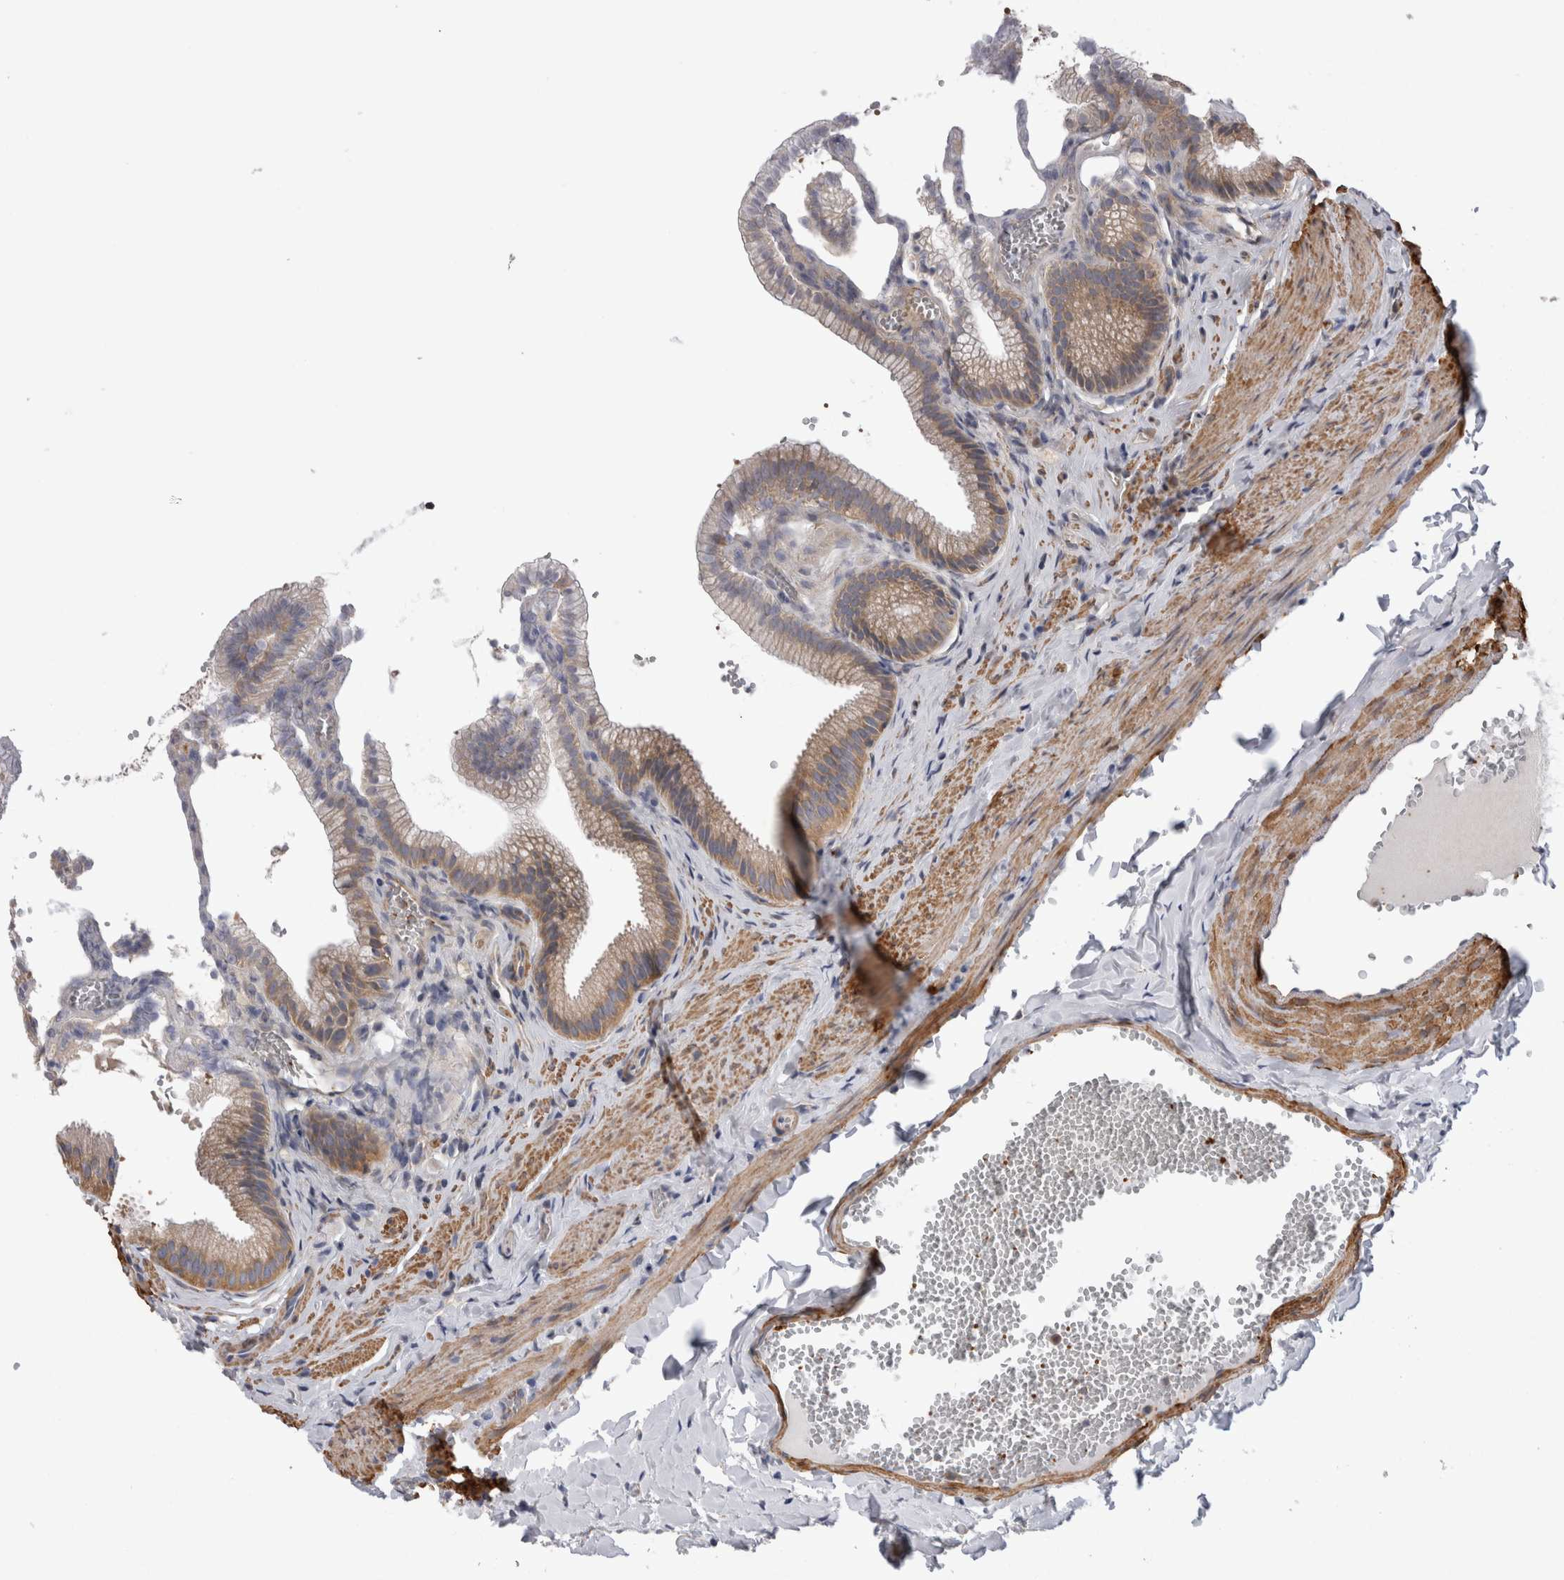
{"staining": {"intensity": "moderate", "quantity": ">75%", "location": "cytoplasmic/membranous"}, "tissue": "gallbladder", "cell_type": "Glandular cells", "image_type": "normal", "snomed": [{"axis": "morphology", "description": "Normal tissue, NOS"}, {"axis": "topography", "description": "Gallbladder"}], "caption": "Immunohistochemical staining of normal gallbladder displays medium levels of moderate cytoplasmic/membranous expression in approximately >75% of glandular cells.", "gene": "EPRS1", "patient": {"sex": "male", "age": 38}}